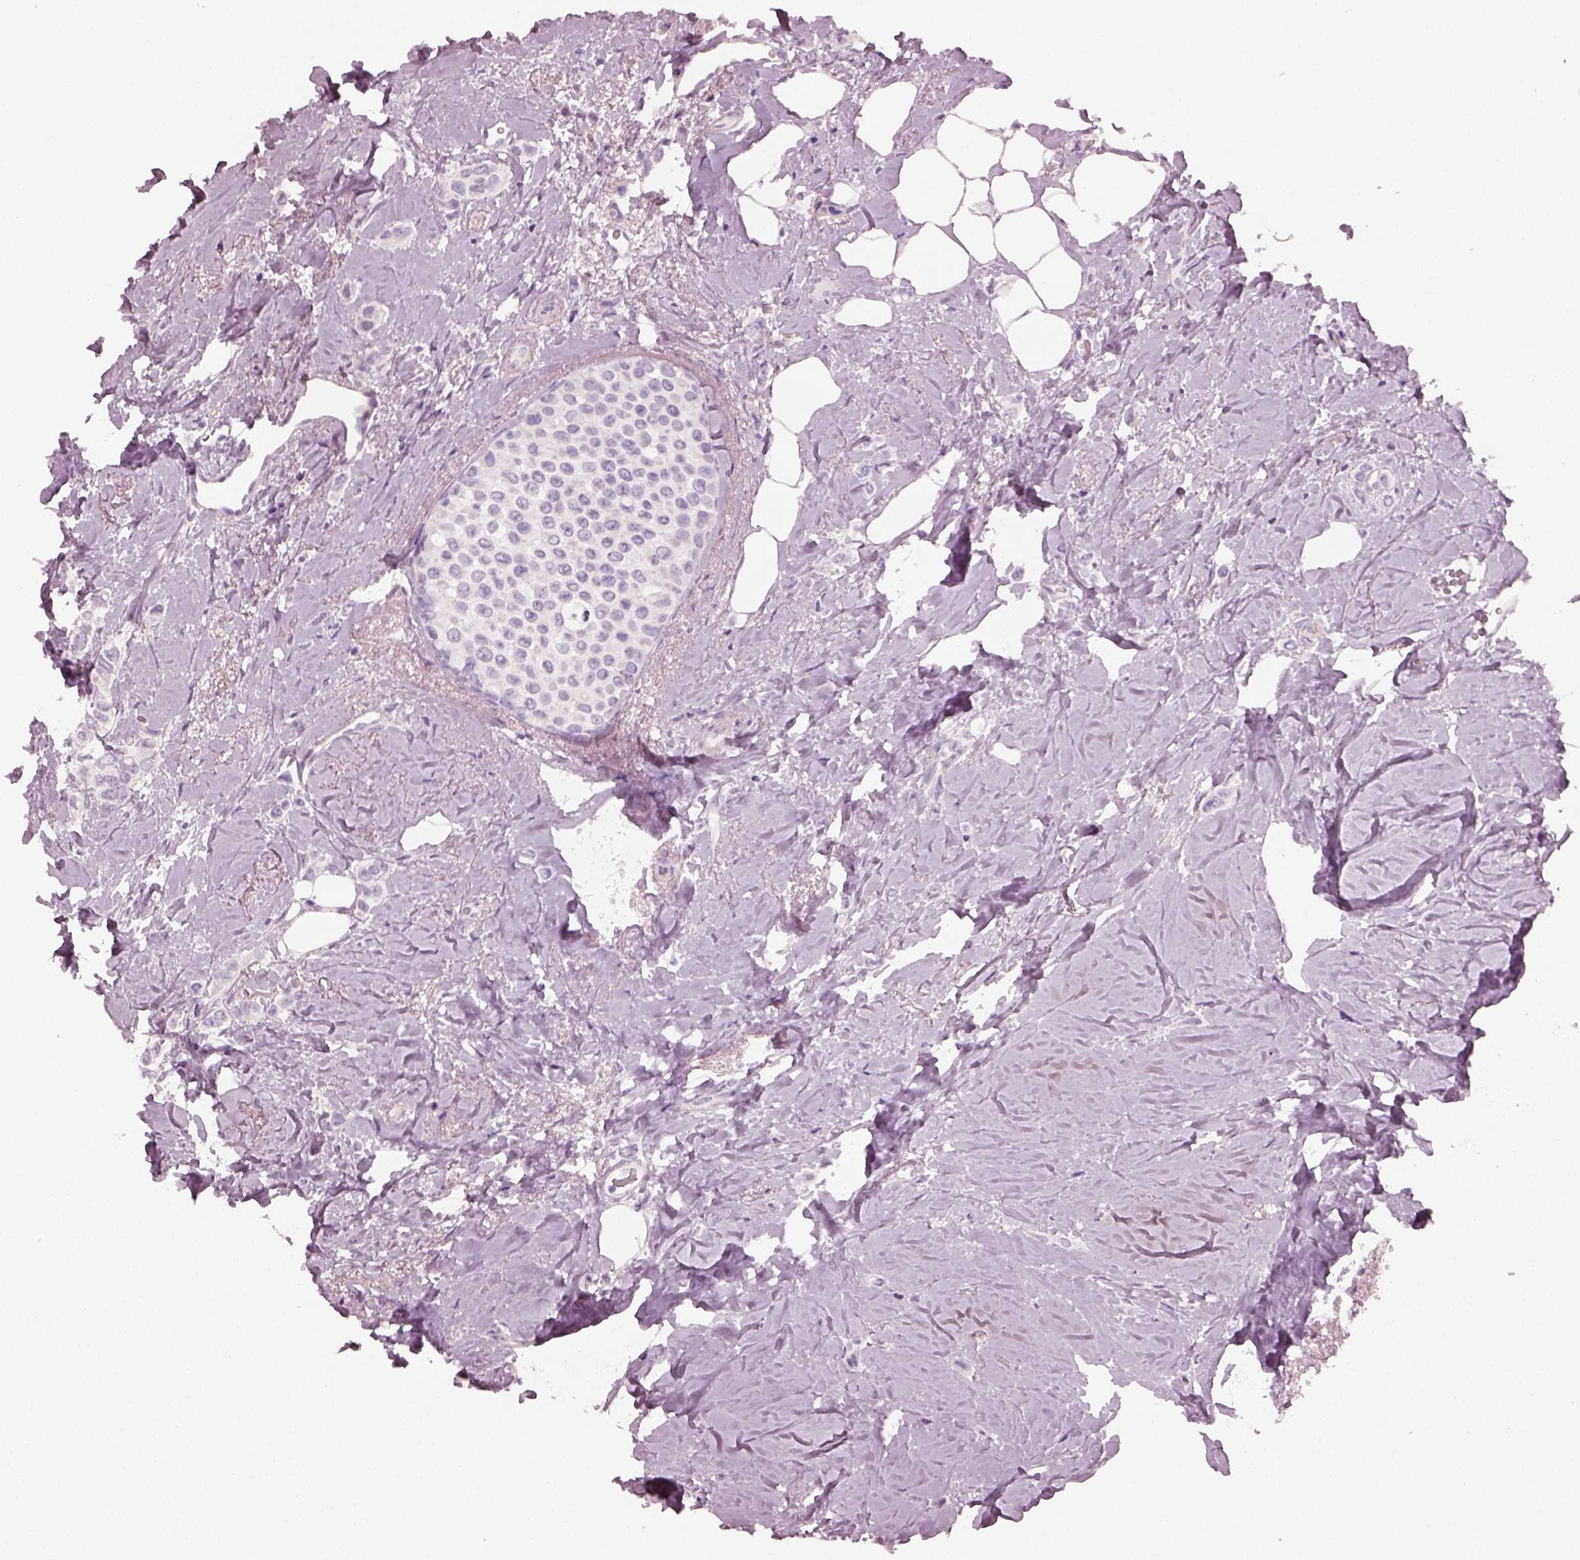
{"staining": {"intensity": "negative", "quantity": "none", "location": "none"}, "tissue": "breast cancer", "cell_type": "Tumor cells", "image_type": "cancer", "snomed": [{"axis": "morphology", "description": "Lobular carcinoma"}, {"axis": "topography", "description": "Breast"}], "caption": "Immunohistochemistry (IHC) image of breast cancer stained for a protein (brown), which exhibits no staining in tumor cells.", "gene": "PDC", "patient": {"sex": "female", "age": 66}}